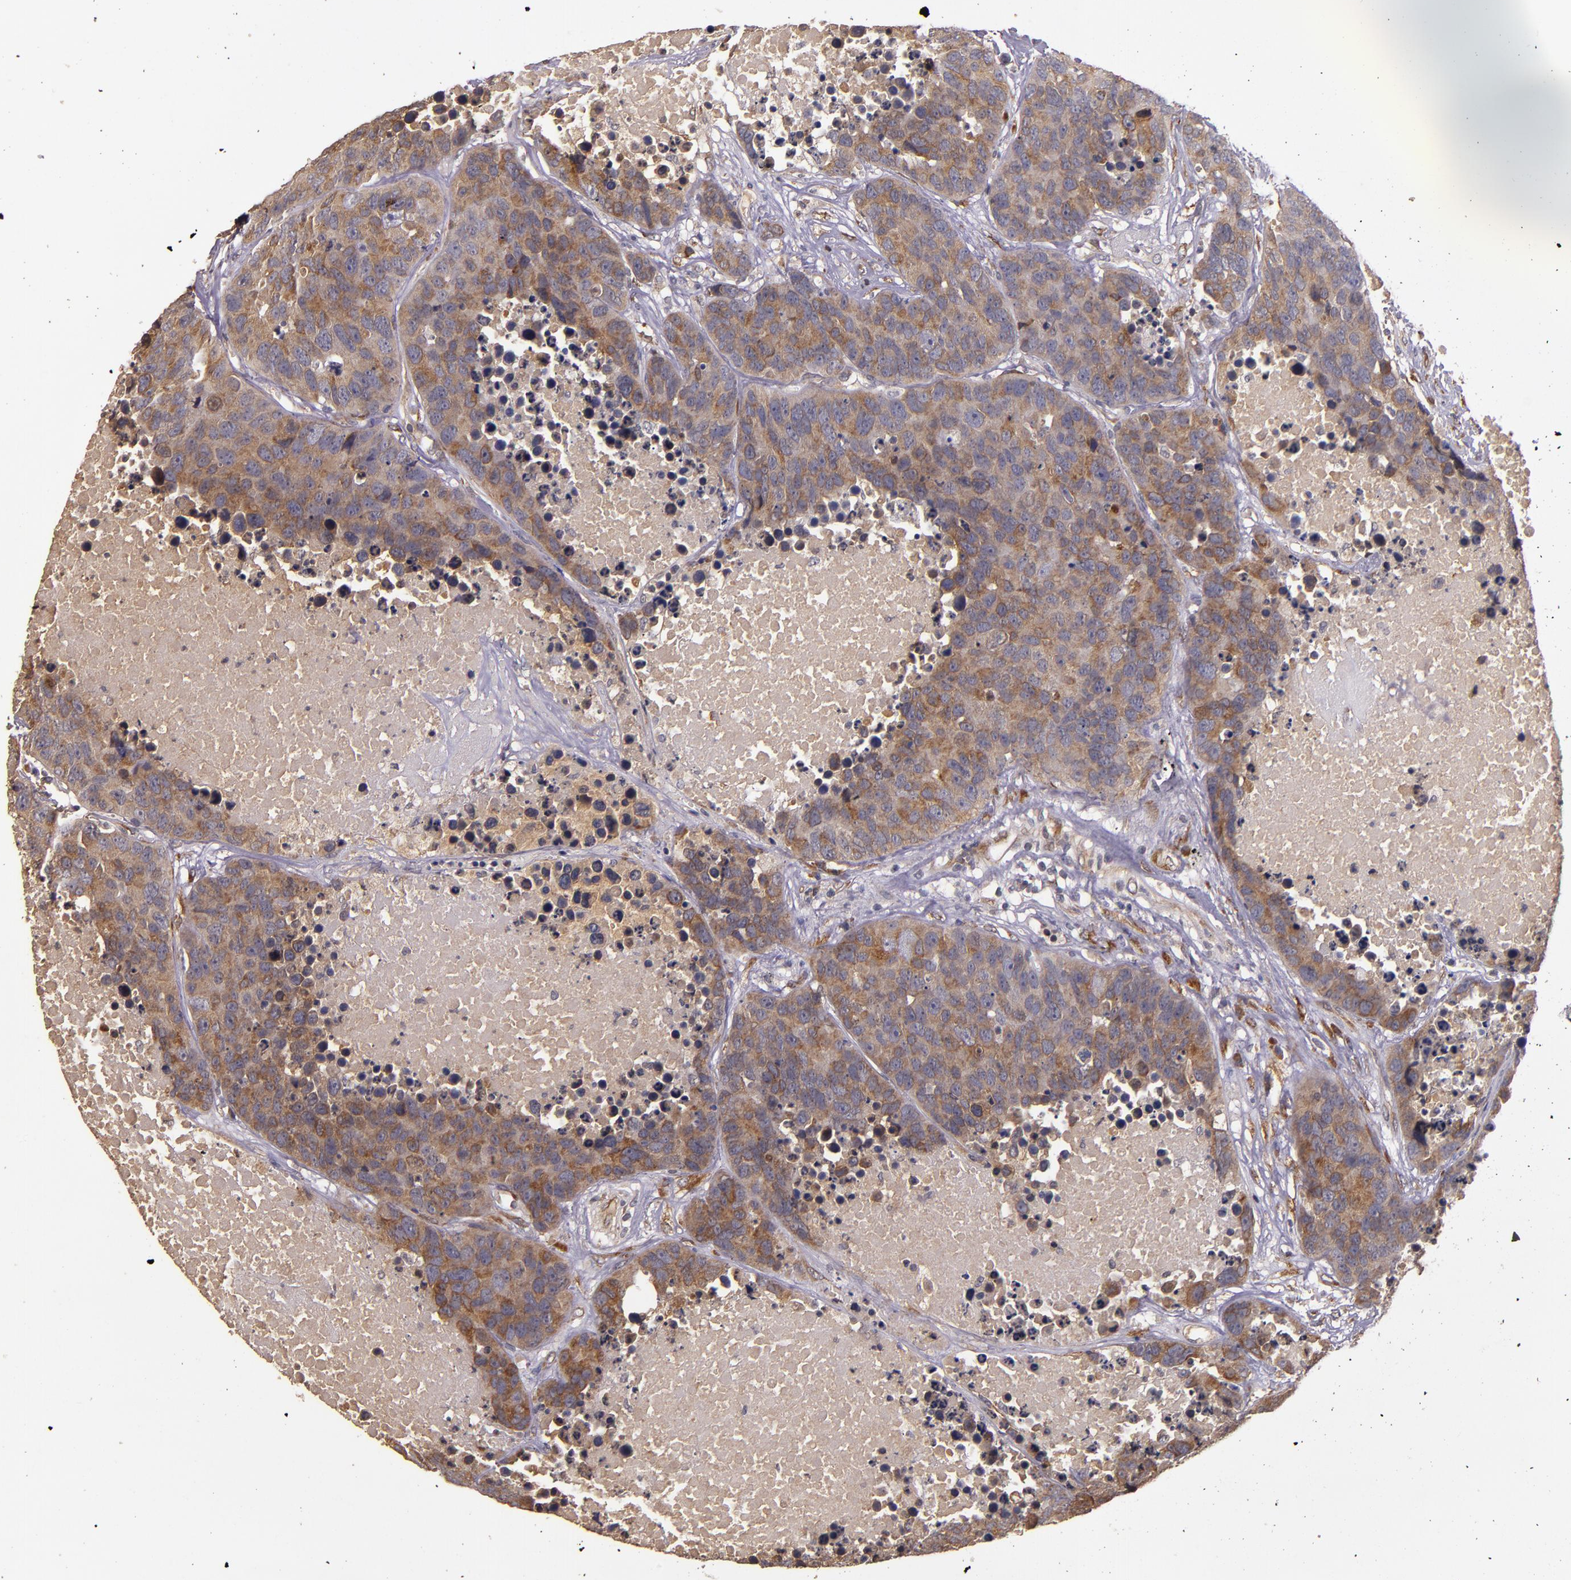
{"staining": {"intensity": "moderate", "quantity": "<25%", "location": "cytoplasmic/membranous"}, "tissue": "carcinoid", "cell_type": "Tumor cells", "image_type": "cancer", "snomed": [{"axis": "morphology", "description": "Carcinoid, malignant, NOS"}, {"axis": "topography", "description": "Lung"}], "caption": "IHC (DAB) staining of human malignant carcinoid shows moderate cytoplasmic/membranous protein expression in about <25% of tumor cells.", "gene": "PRAF2", "patient": {"sex": "male", "age": 60}}